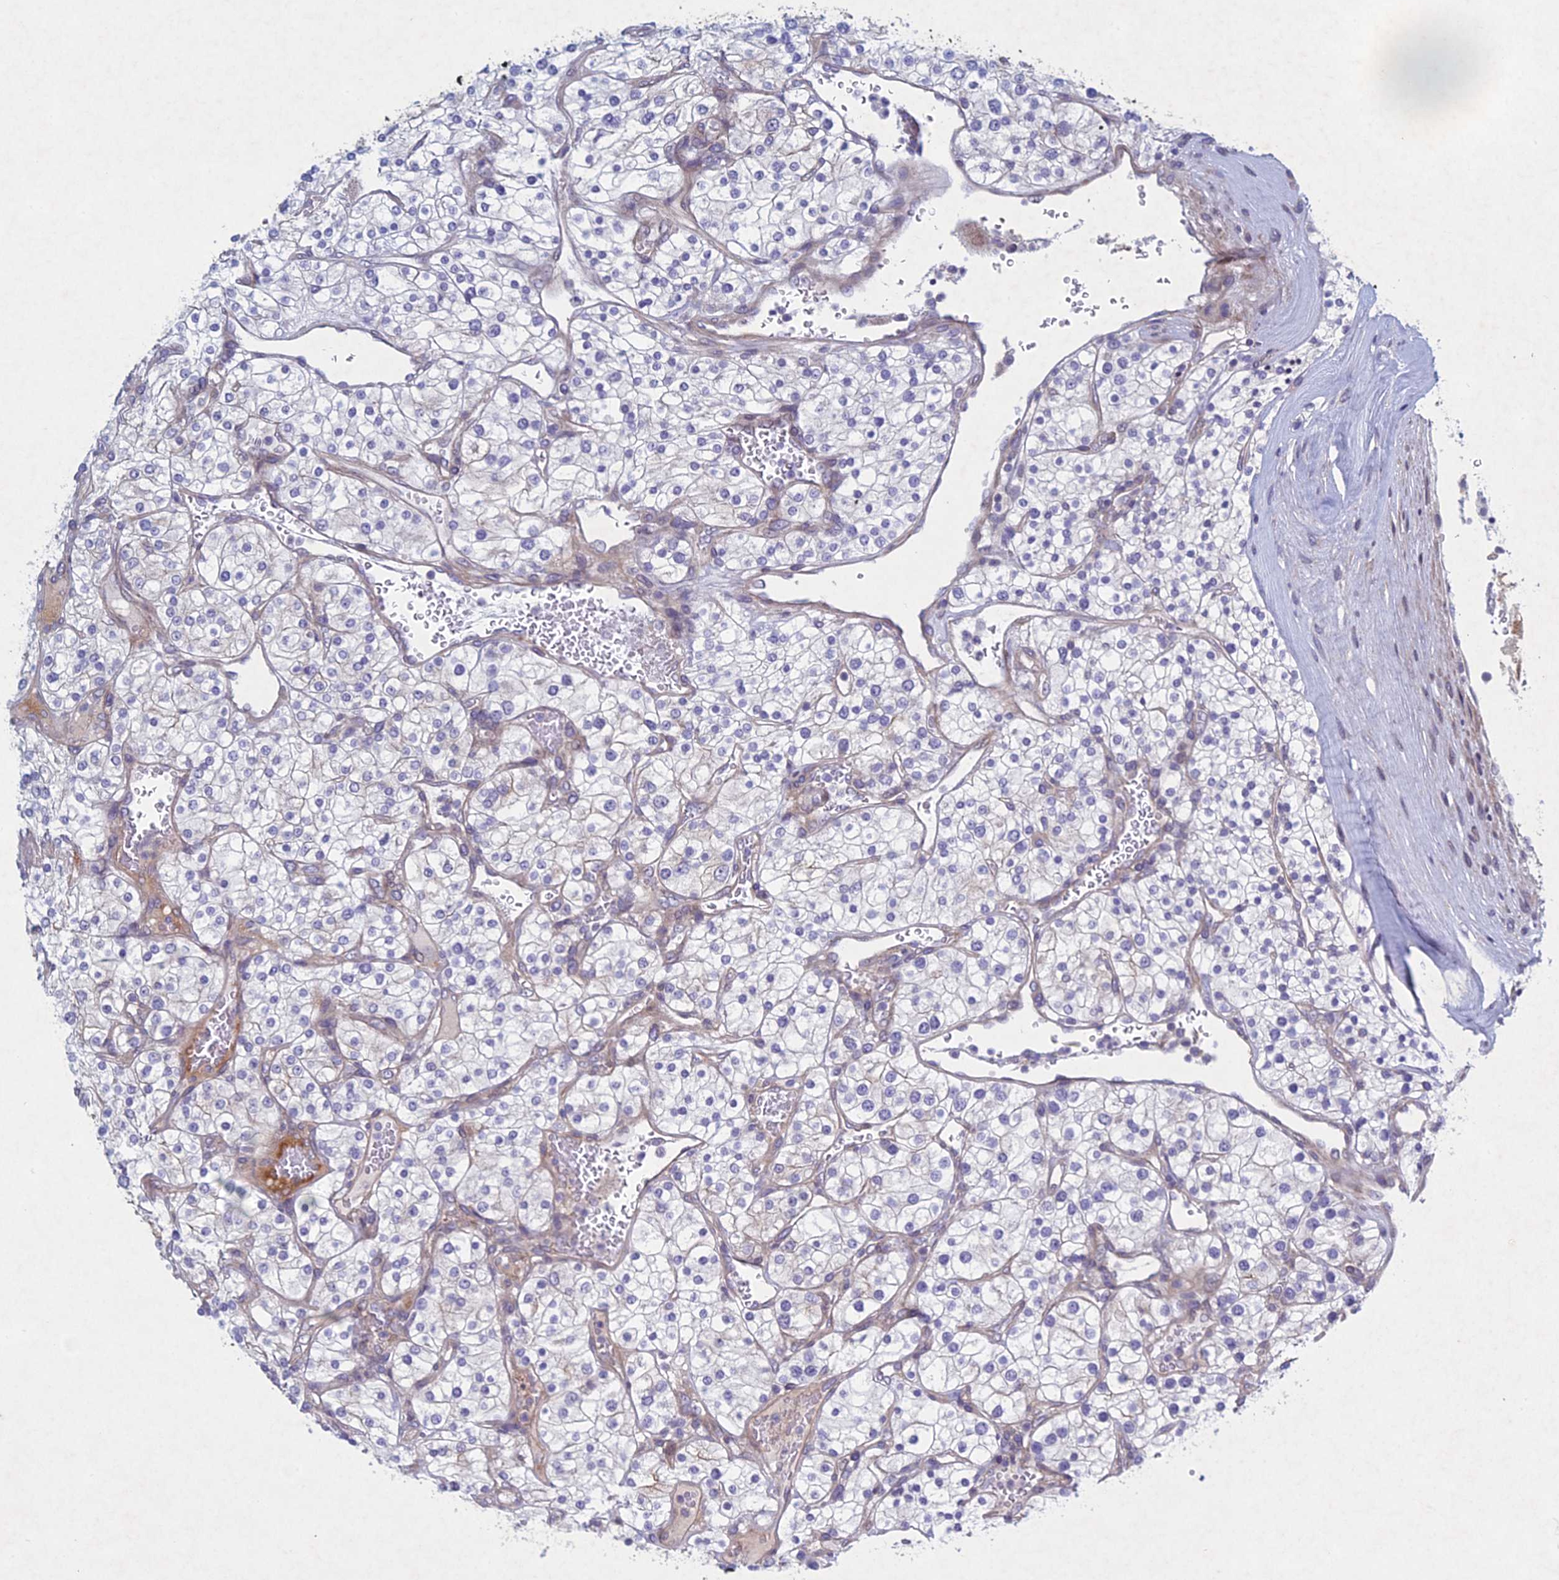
{"staining": {"intensity": "negative", "quantity": "none", "location": "none"}, "tissue": "renal cancer", "cell_type": "Tumor cells", "image_type": "cancer", "snomed": [{"axis": "morphology", "description": "Adenocarcinoma, NOS"}, {"axis": "topography", "description": "Kidney"}], "caption": "Renal cancer was stained to show a protein in brown. There is no significant staining in tumor cells.", "gene": "PTHLH", "patient": {"sex": "male", "age": 80}}